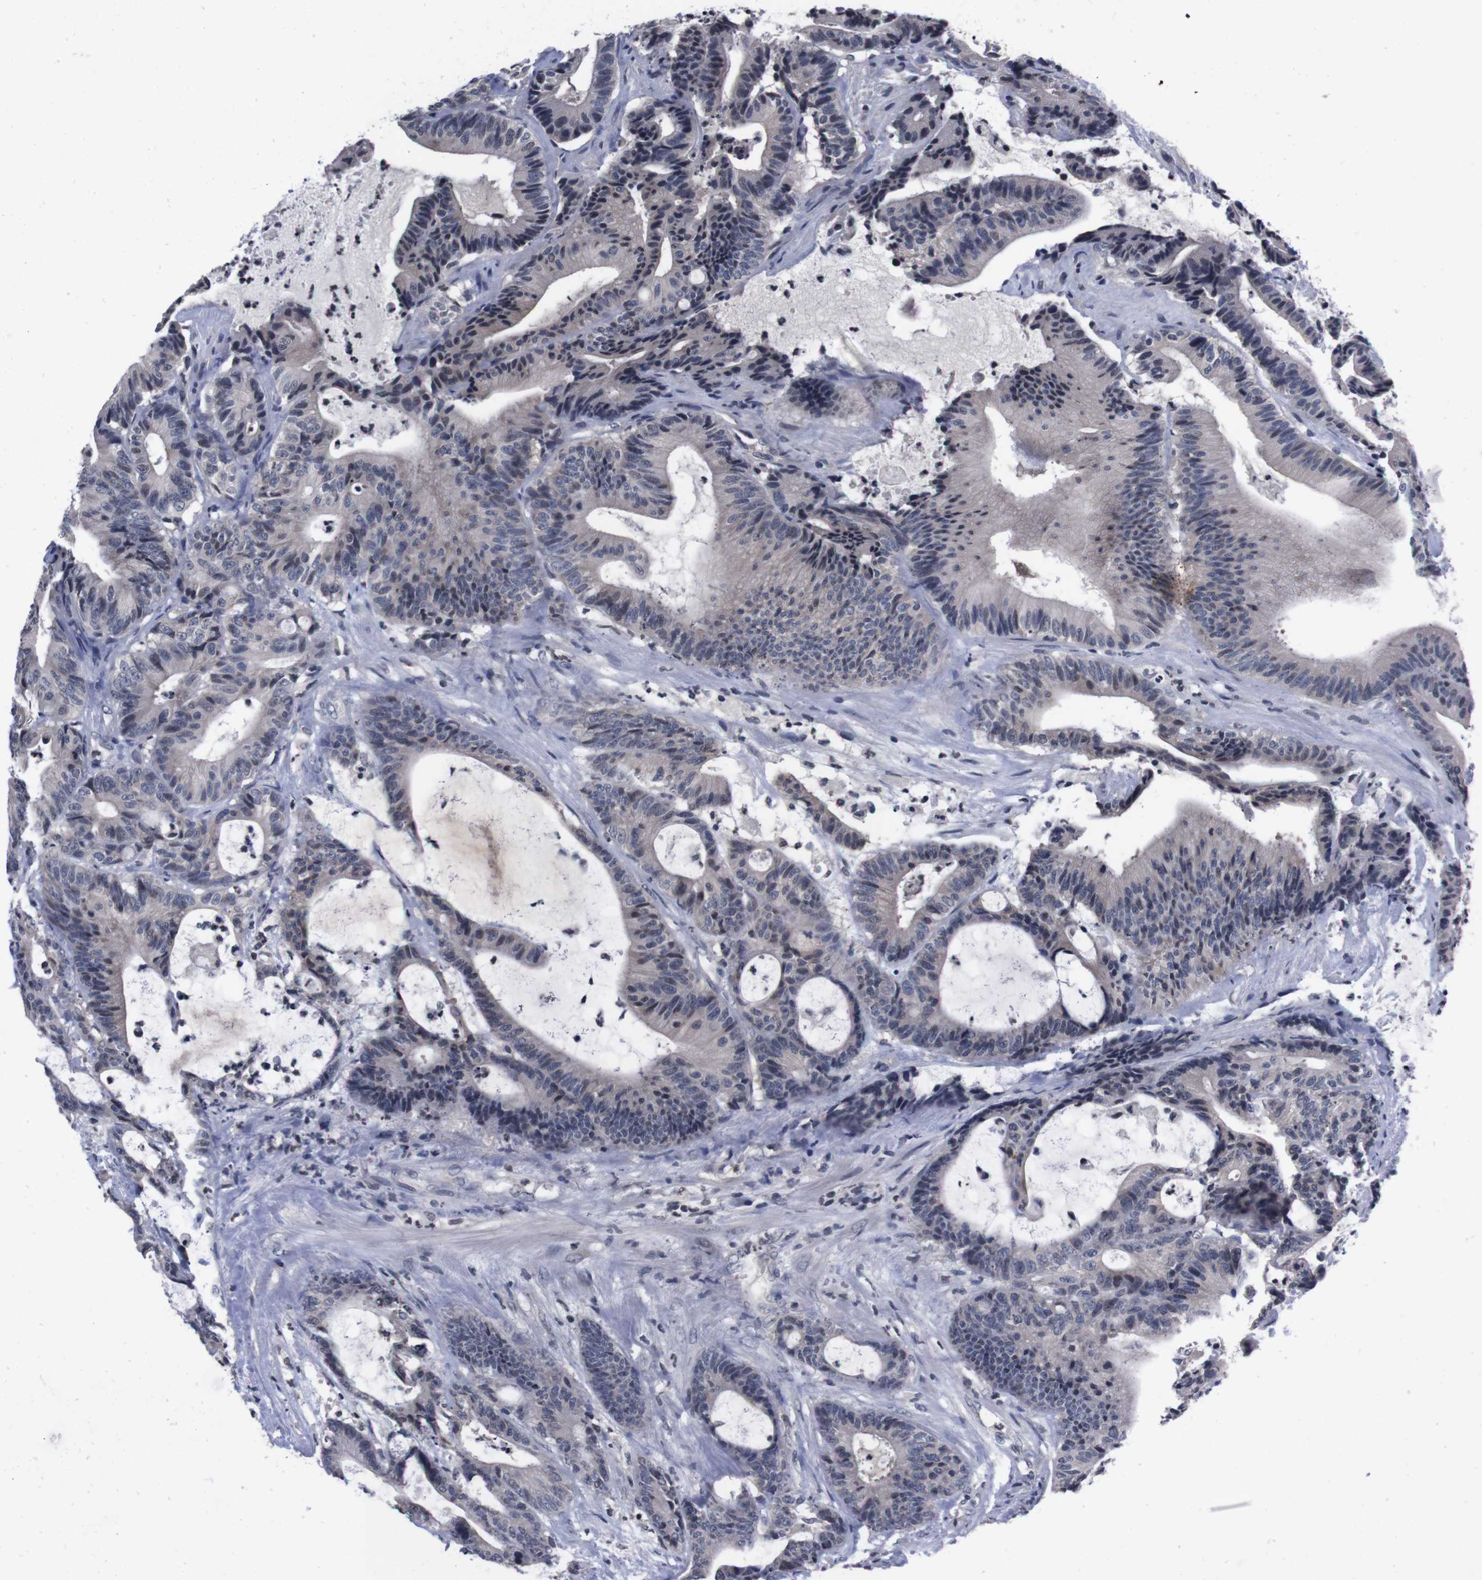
{"staining": {"intensity": "negative", "quantity": "none", "location": "none"}, "tissue": "colorectal cancer", "cell_type": "Tumor cells", "image_type": "cancer", "snomed": [{"axis": "morphology", "description": "Adenocarcinoma, NOS"}, {"axis": "topography", "description": "Colon"}], "caption": "The photomicrograph demonstrates no staining of tumor cells in colorectal adenocarcinoma. (Immunohistochemistry (ihc), brightfield microscopy, high magnification).", "gene": "TNFRSF21", "patient": {"sex": "female", "age": 84}}